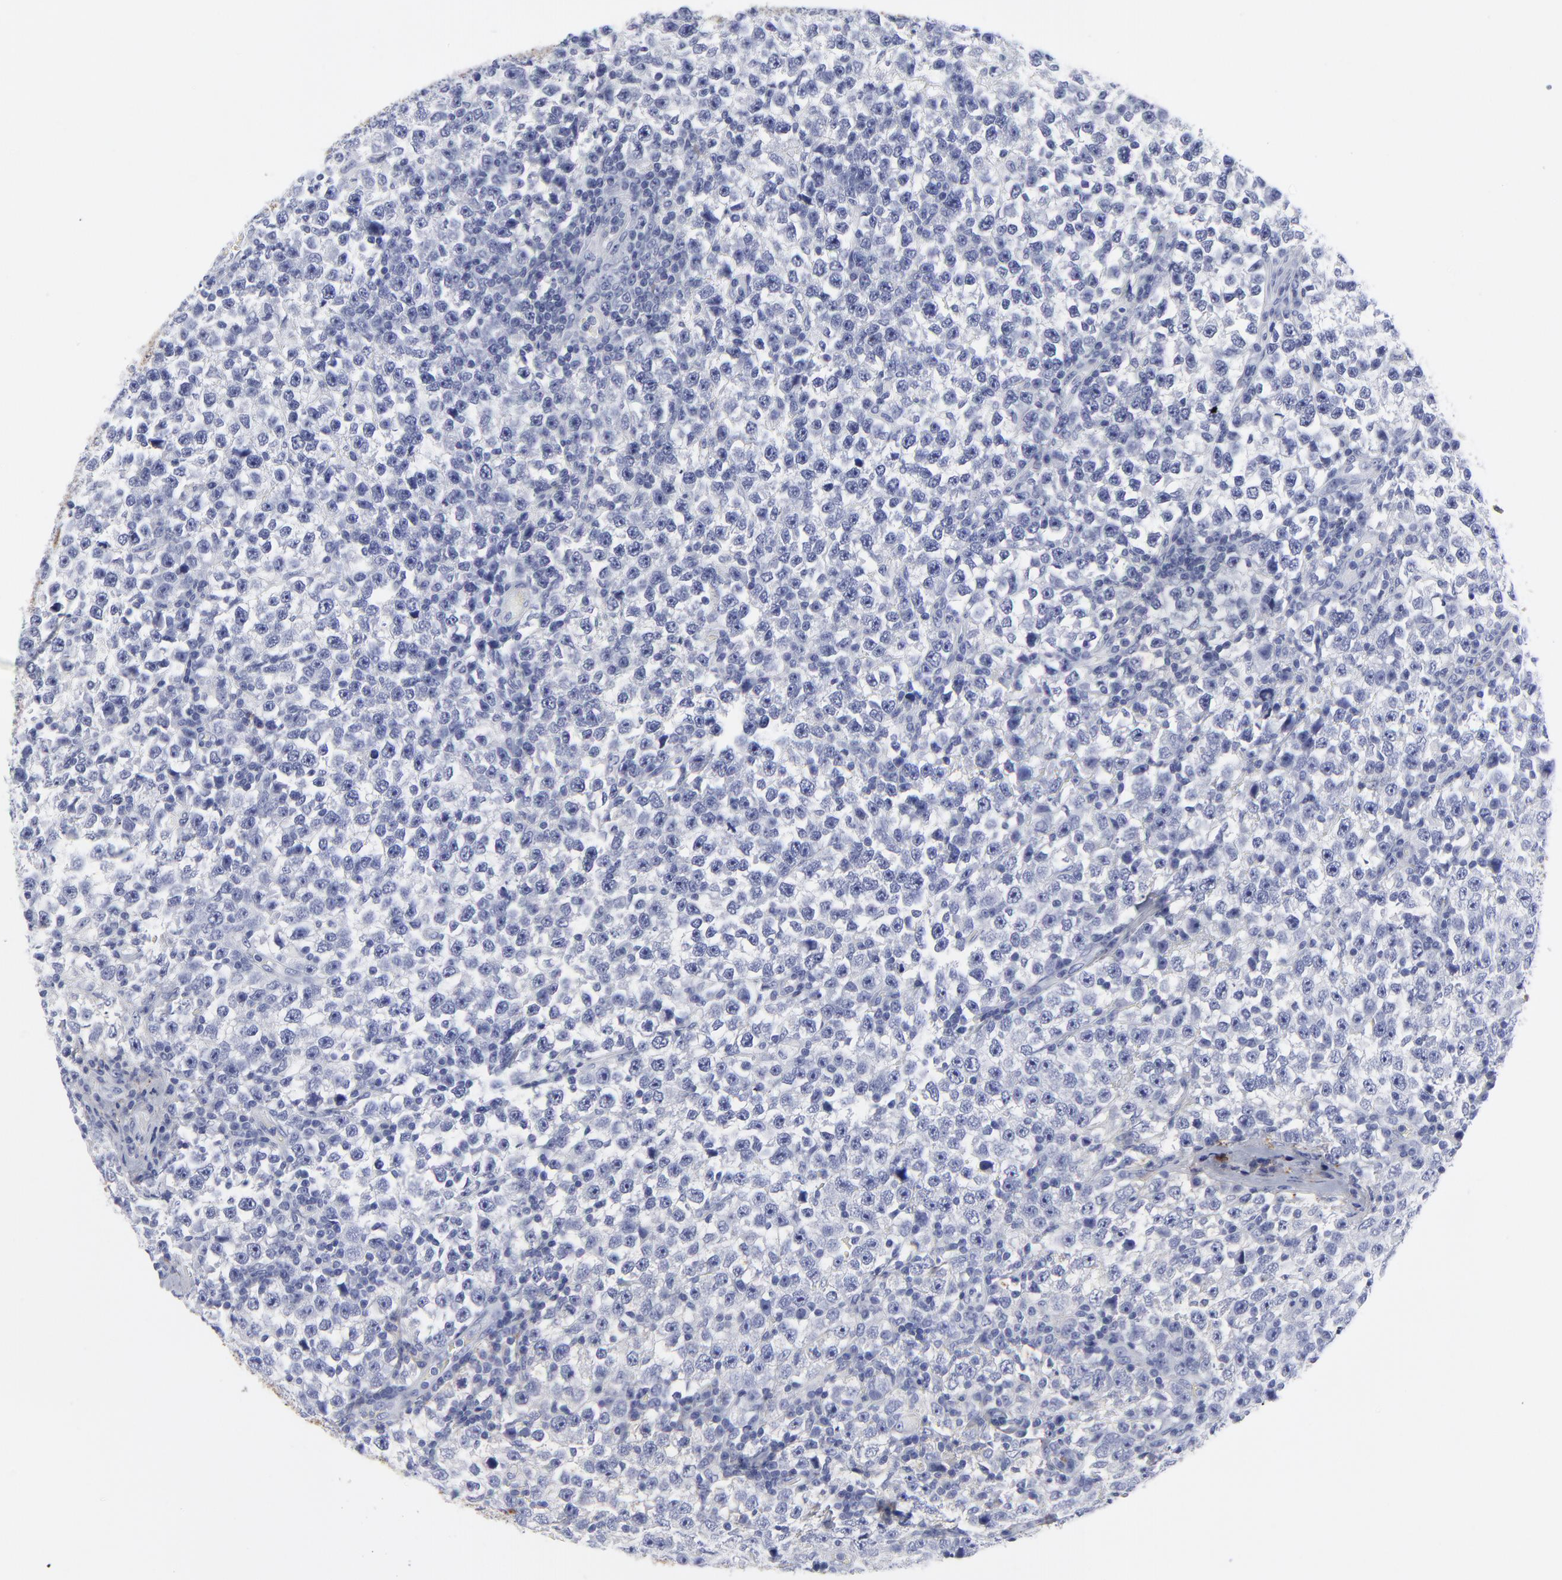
{"staining": {"intensity": "negative", "quantity": "none", "location": "none"}, "tissue": "testis cancer", "cell_type": "Tumor cells", "image_type": "cancer", "snomed": [{"axis": "morphology", "description": "Seminoma, NOS"}, {"axis": "topography", "description": "Testis"}], "caption": "Immunohistochemistry (IHC) micrograph of neoplastic tissue: human testis cancer (seminoma) stained with DAB (3,3'-diaminobenzidine) displays no significant protein positivity in tumor cells.", "gene": "DCN", "patient": {"sex": "male", "age": 43}}